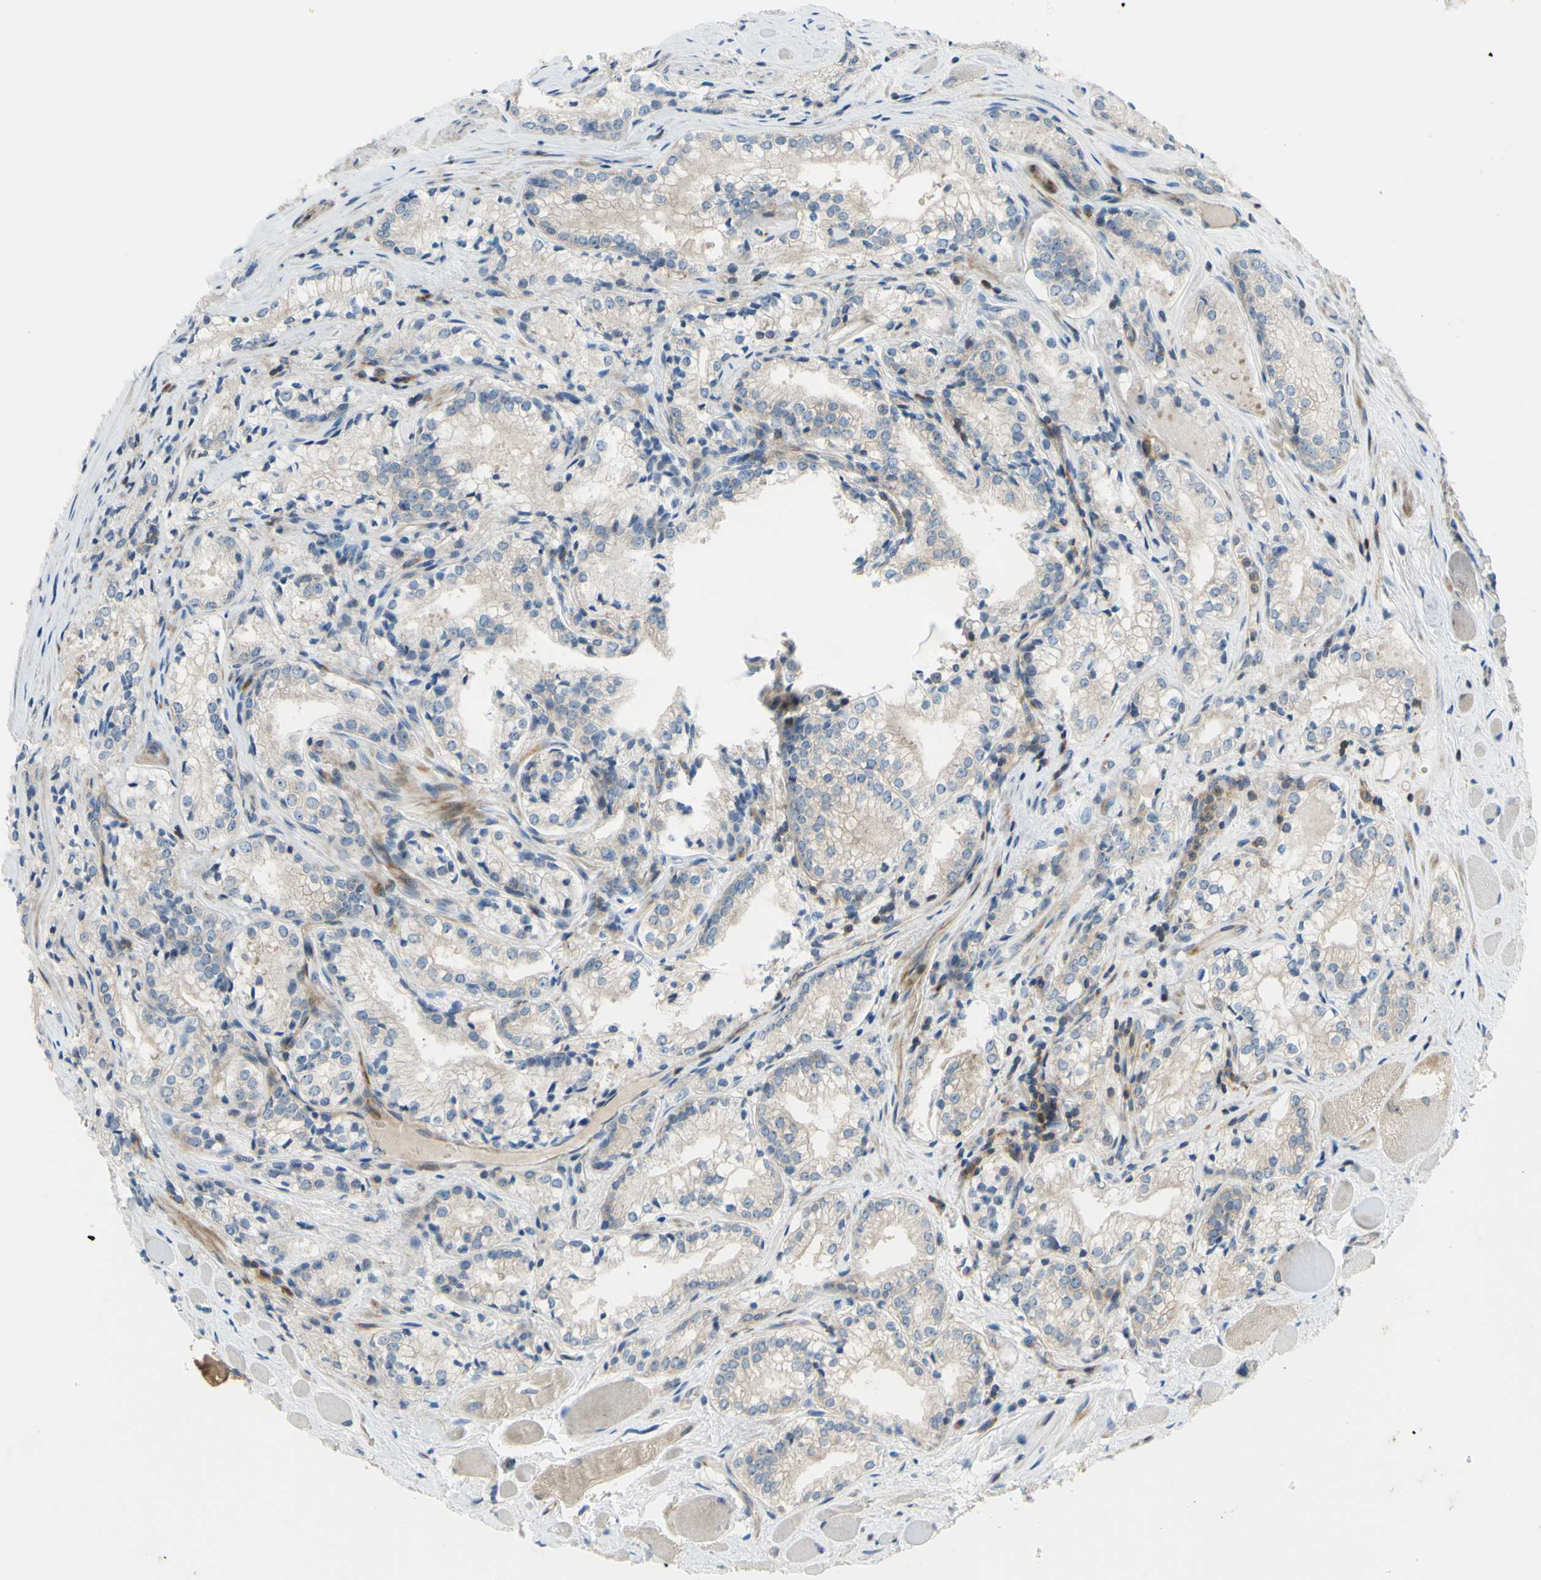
{"staining": {"intensity": "weak", "quantity": "25%-75%", "location": "cytoplasmic/membranous"}, "tissue": "prostate cancer", "cell_type": "Tumor cells", "image_type": "cancer", "snomed": [{"axis": "morphology", "description": "Adenocarcinoma, Low grade"}, {"axis": "topography", "description": "Prostate"}], "caption": "There is low levels of weak cytoplasmic/membranous expression in tumor cells of prostate adenocarcinoma (low-grade), as demonstrated by immunohistochemical staining (brown color).", "gene": "PAK2", "patient": {"sex": "male", "age": 60}}